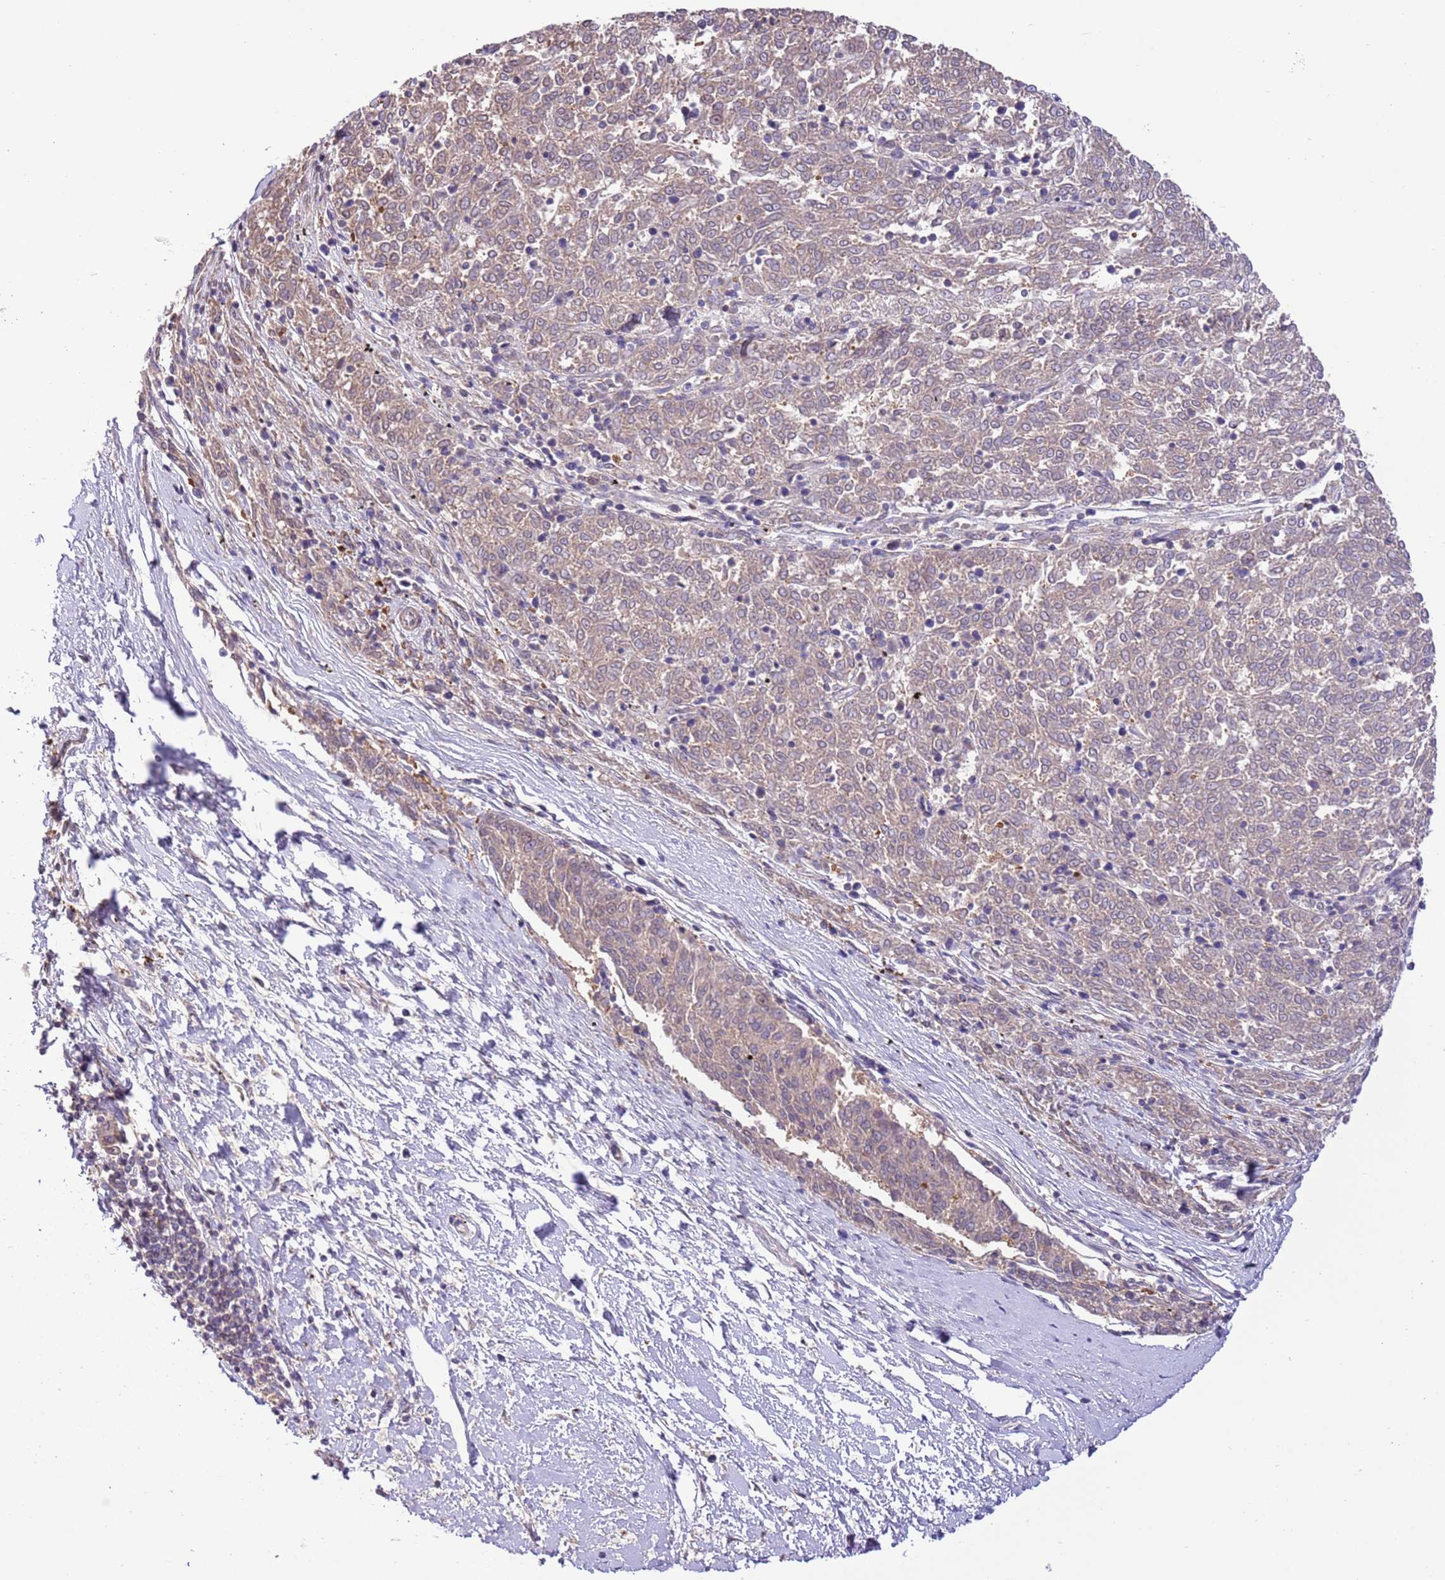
{"staining": {"intensity": "weak", "quantity": ">75%", "location": "cytoplasmic/membranous"}, "tissue": "melanoma", "cell_type": "Tumor cells", "image_type": "cancer", "snomed": [{"axis": "morphology", "description": "Malignant melanoma, NOS"}, {"axis": "topography", "description": "Skin"}], "caption": "Immunohistochemical staining of malignant melanoma demonstrates weak cytoplasmic/membranous protein staining in approximately >75% of tumor cells.", "gene": "PRR32", "patient": {"sex": "female", "age": 72}}